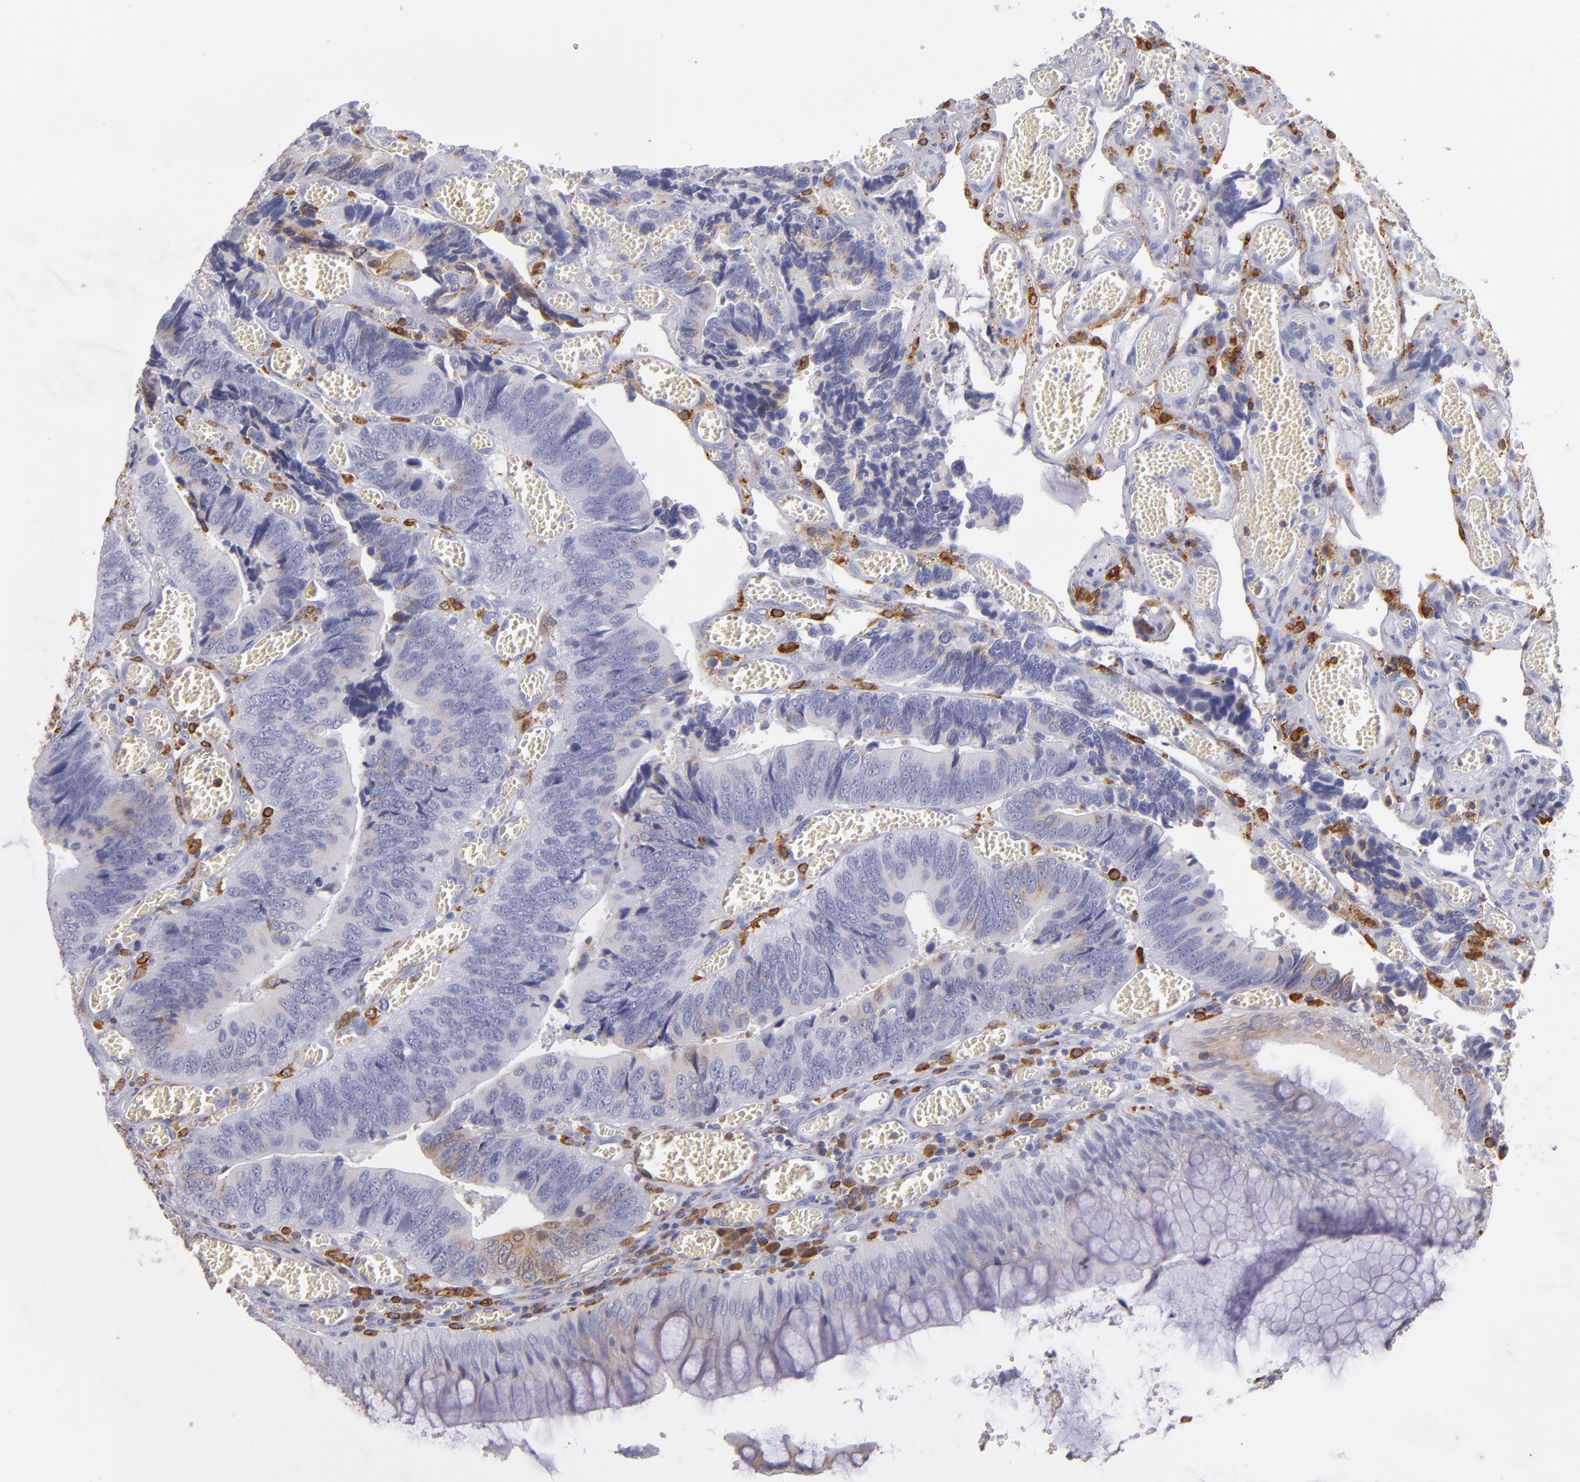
{"staining": {"intensity": "weak", "quantity": "<25%", "location": "cytoplasmic/membranous"}, "tissue": "colorectal cancer", "cell_type": "Tumor cells", "image_type": "cancer", "snomed": [{"axis": "morphology", "description": "Adenocarcinoma, NOS"}, {"axis": "topography", "description": "Colon"}], "caption": "Immunohistochemical staining of human colorectal cancer (adenocarcinoma) reveals no significant staining in tumor cells.", "gene": "CD74", "patient": {"sex": "male", "age": 72}}